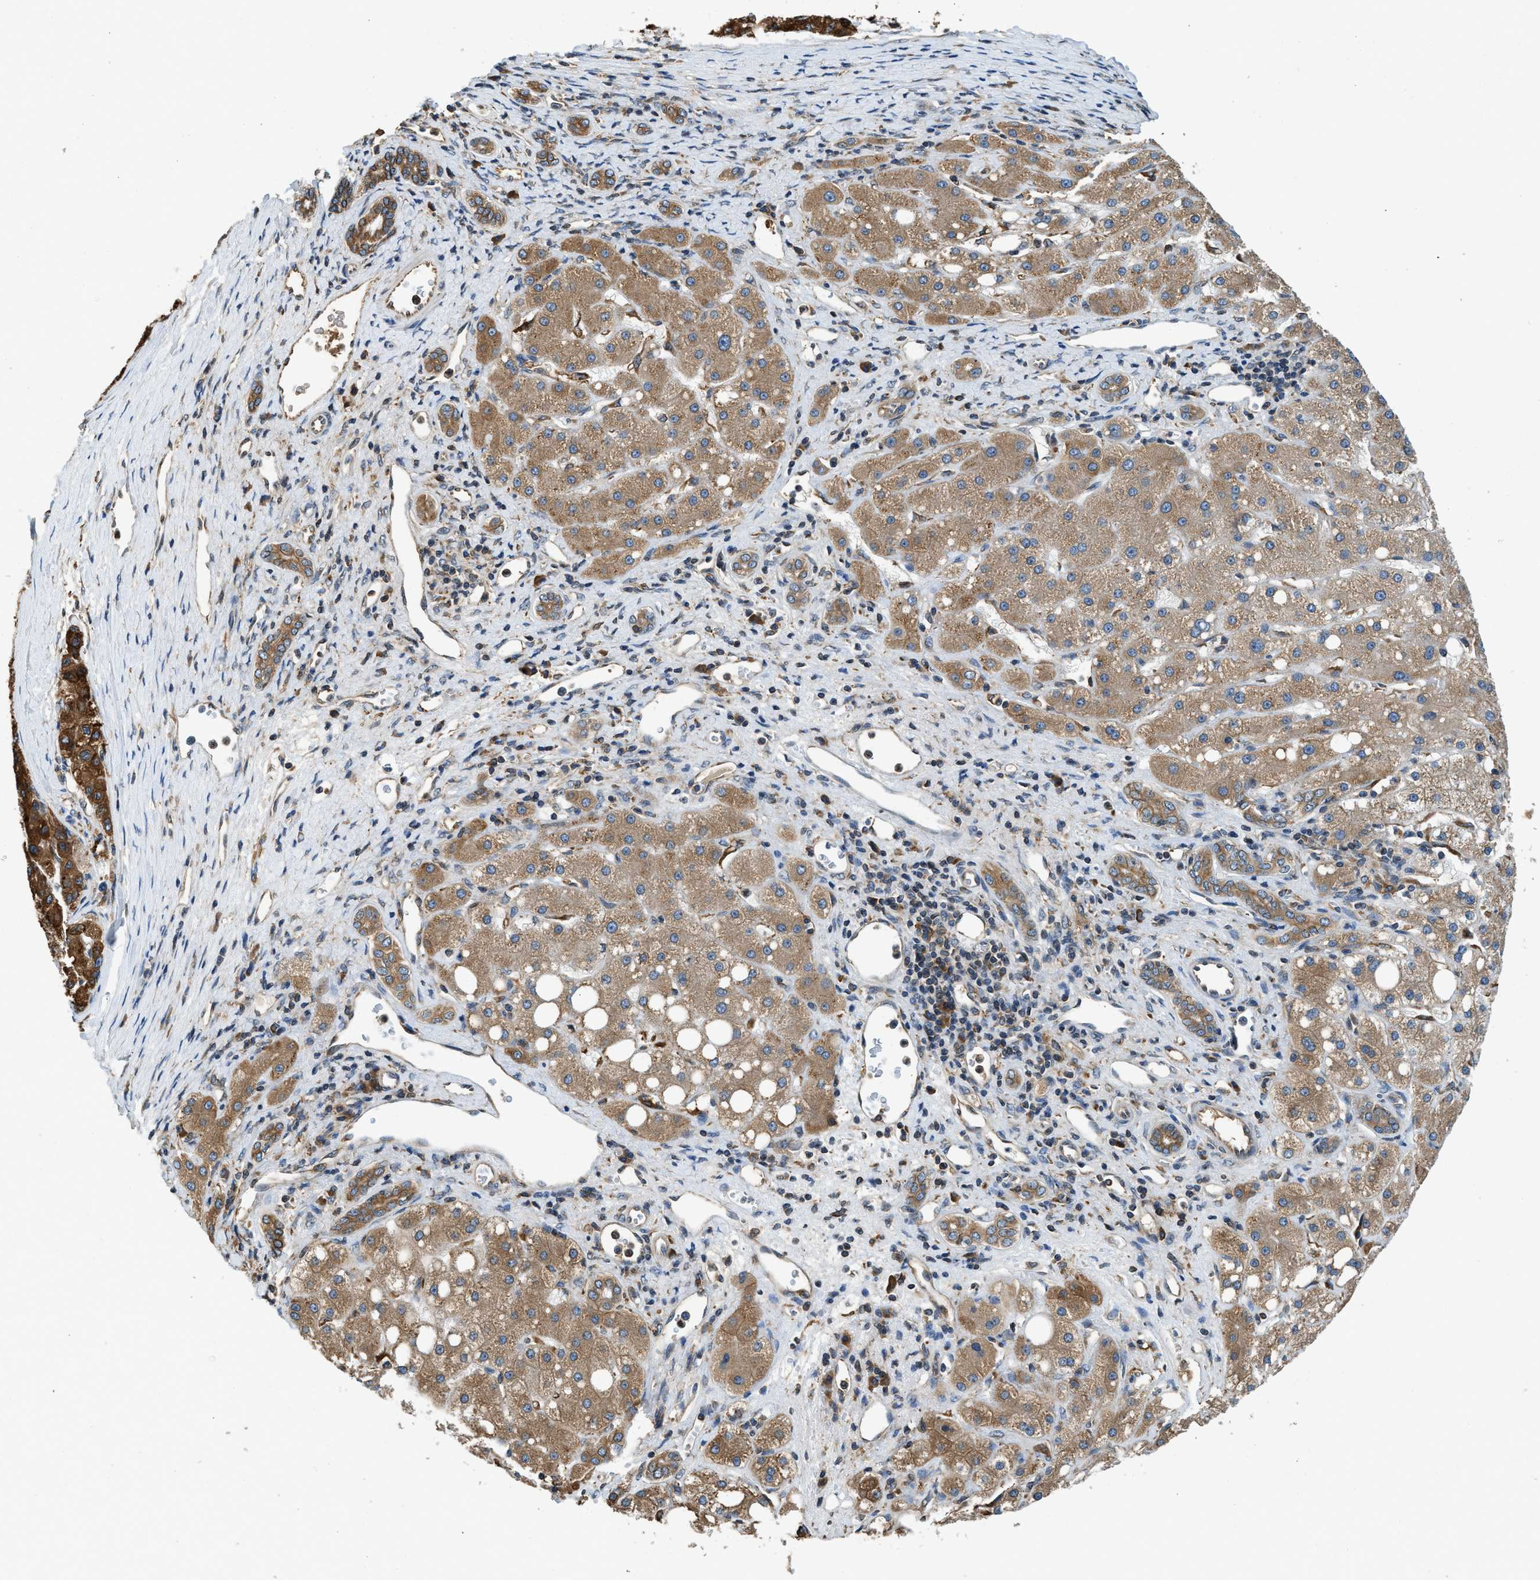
{"staining": {"intensity": "moderate", "quantity": ">75%", "location": "cytoplasmic/membranous"}, "tissue": "liver cancer", "cell_type": "Tumor cells", "image_type": "cancer", "snomed": [{"axis": "morphology", "description": "Carcinoma, Hepatocellular, NOS"}, {"axis": "topography", "description": "Liver"}], "caption": "DAB (3,3'-diaminobenzidine) immunohistochemical staining of human hepatocellular carcinoma (liver) displays moderate cytoplasmic/membranous protein positivity in approximately >75% of tumor cells.", "gene": "BCAP31", "patient": {"sex": "male", "age": 80}}